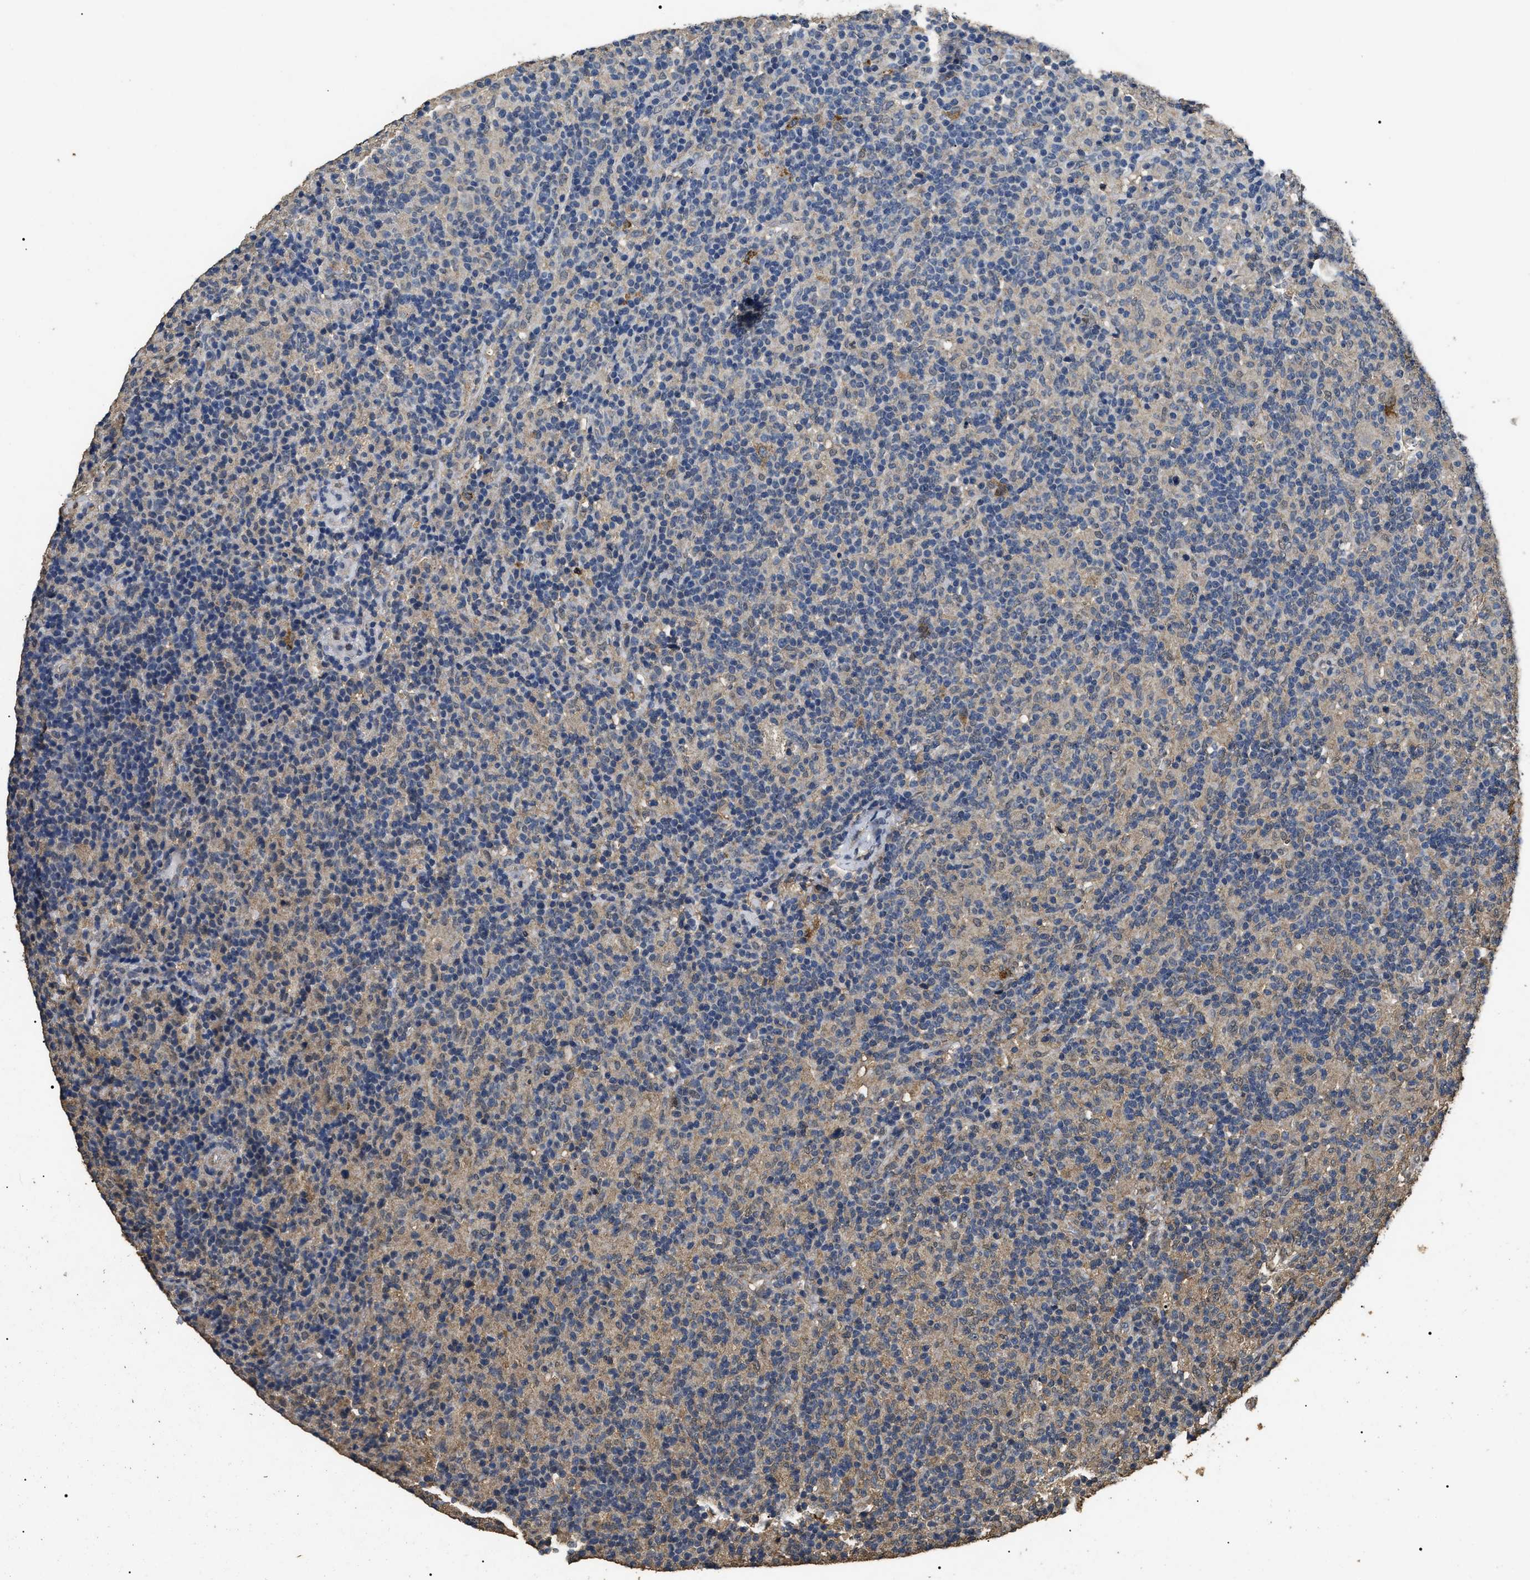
{"staining": {"intensity": "weak", "quantity": "<25%", "location": "cytoplasmic/membranous"}, "tissue": "lymphoma", "cell_type": "Tumor cells", "image_type": "cancer", "snomed": [{"axis": "morphology", "description": "Hodgkin's disease, NOS"}, {"axis": "topography", "description": "Lymph node"}], "caption": "Tumor cells show no significant staining in Hodgkin's disease. Brightfield microscopy of immunohistochemistry (IHC) stained with DAB (3,3'-diaminobenzidine) (brown) and hematoxylin (blue), captured at high magnification.", "gene": "PSMD8", "patient": {"sex": "male", "age": 70}}